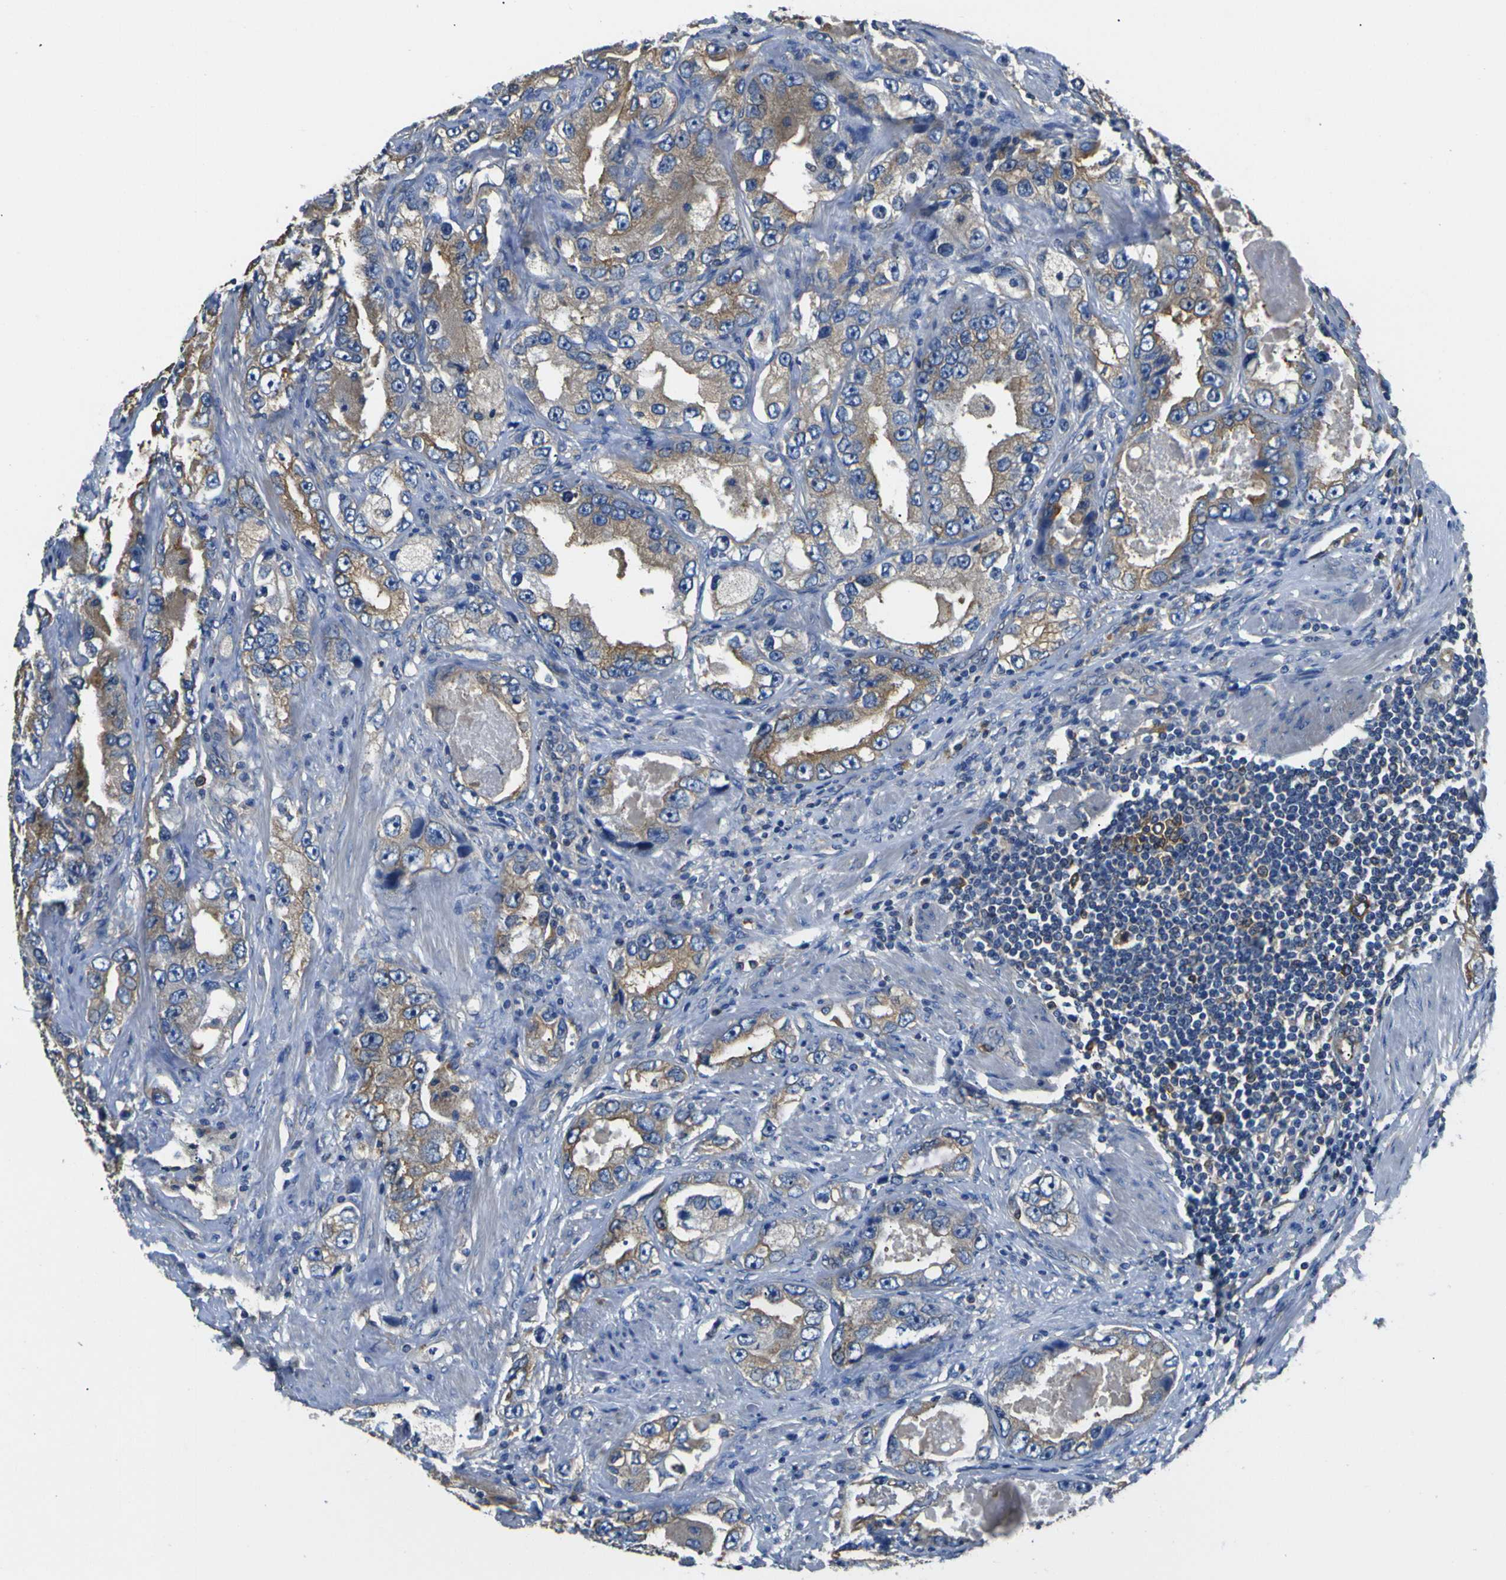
{"staining": {"intensity": "moderate", "quantity": ">75%", "location": "cytoplasmic/membranous"}, "tissue": "prostate cancer", "cell_type": "Tumor cells", "image_type": "cancer", "snomed": [{"axis": "morphology", "description": "Adenocarcinoma, High grade"}, {"axis": "topography", "description": "Prostate"}], "caption": "High-power microscopy captured an immunohistochemistry (IHC) image of prostate cancer (adenocarcinoma (high-grade)), revealing moderate cytoplasmic/membranous staining in approximately >75% of tumor cells.", "gene": "TUBB", "patient": {"sex": "male", "age": 63}}